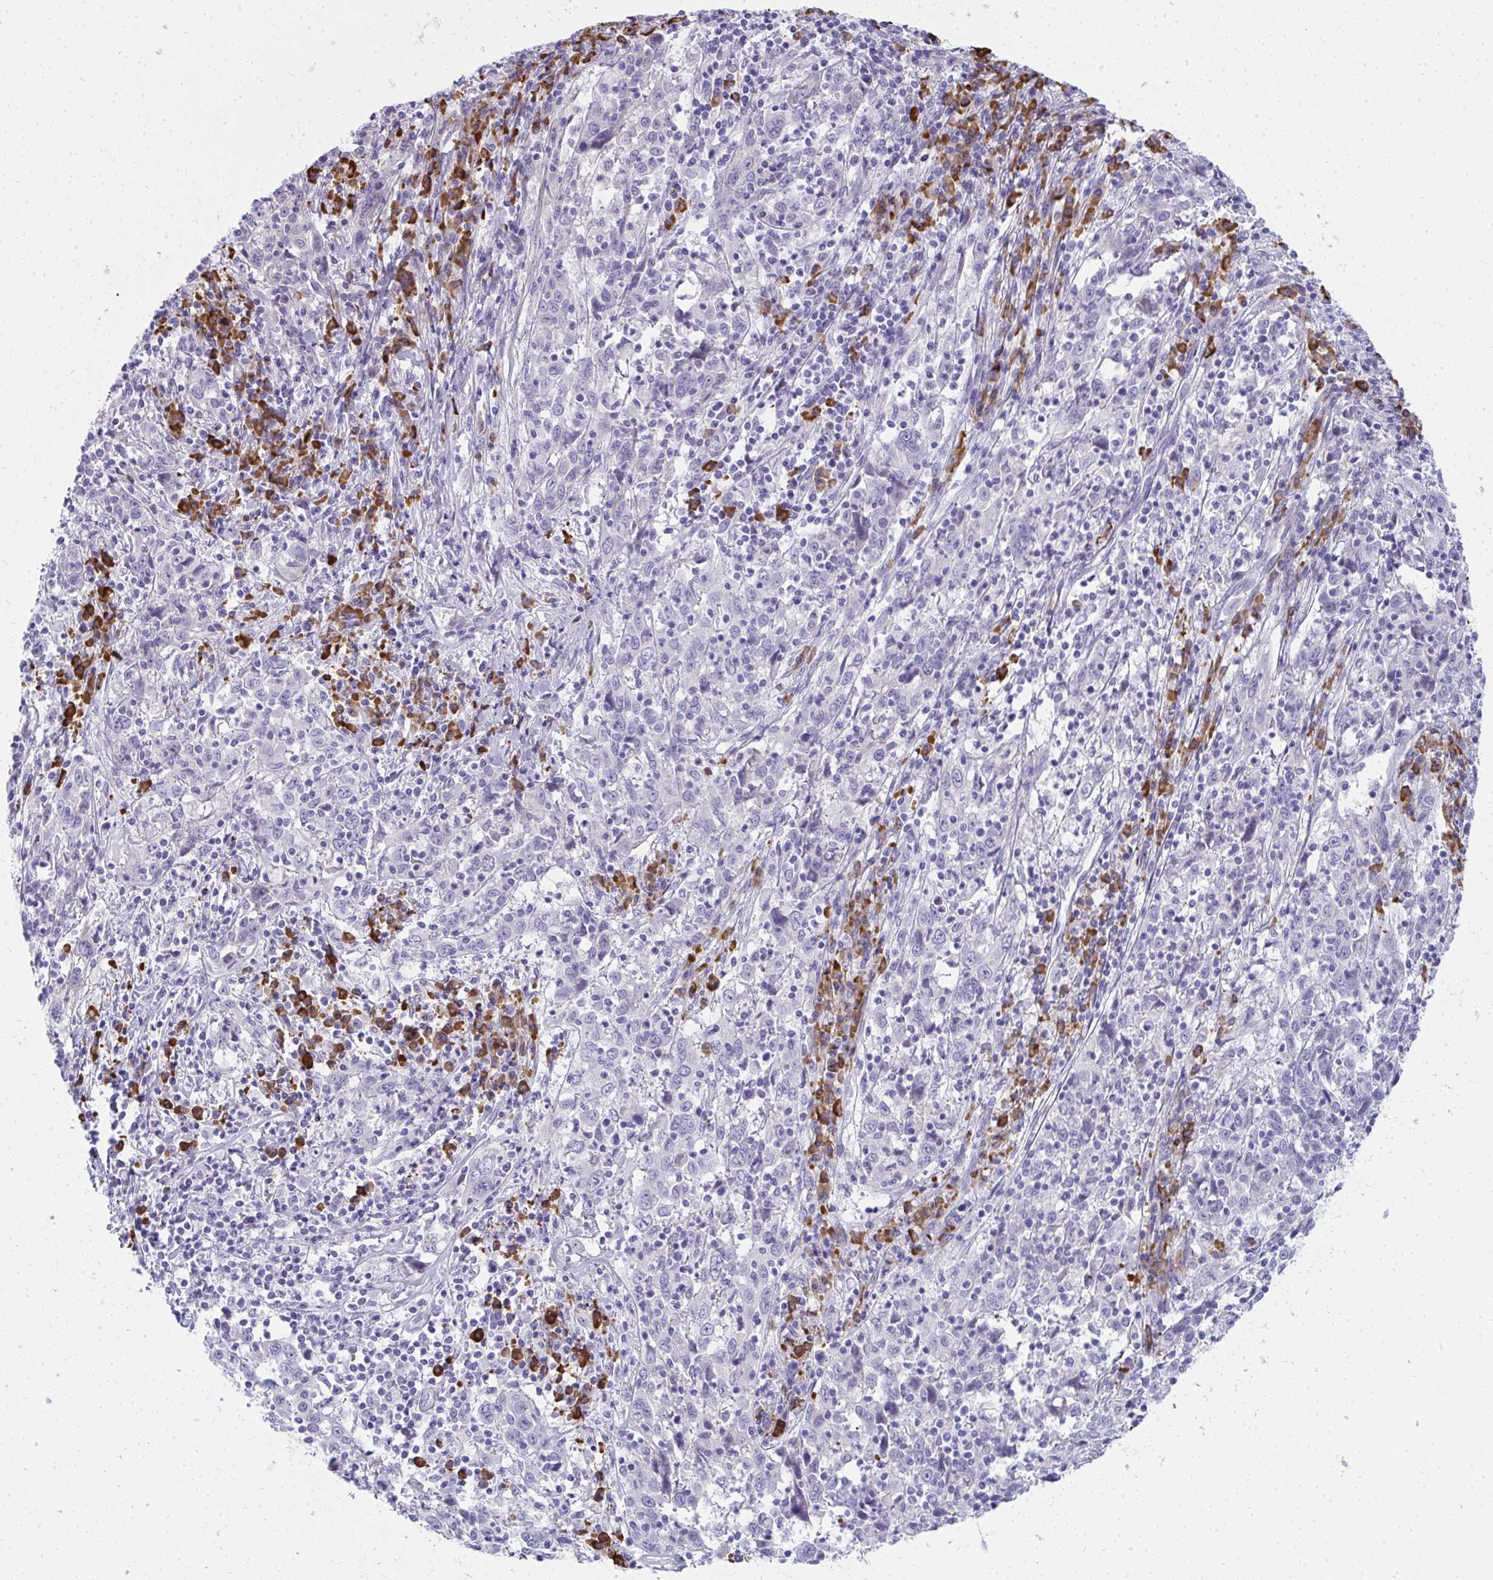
{"staining": {"intensity": "negative", "quantity": "none", "location": "none"}, "tissue": "cervical cancer", "cell_type": "Tumor cells", "image_type": "cancer", "snomed": [{"axis": "morphology", "description": "Squamous cell carcinoma, NOS"}, {"axis": "topography", "description": "Cervix"}], "caption": "IHC photomicrograph of neoplastic tissue: human squamous cell carcinoma (cervical) stained with DAB (3,3'-diaminobenzidine) exhibits no significant protein positivity in tumor cells.", "gene": "PUS7L", "patient": {"sex": "female", "age": 46}}